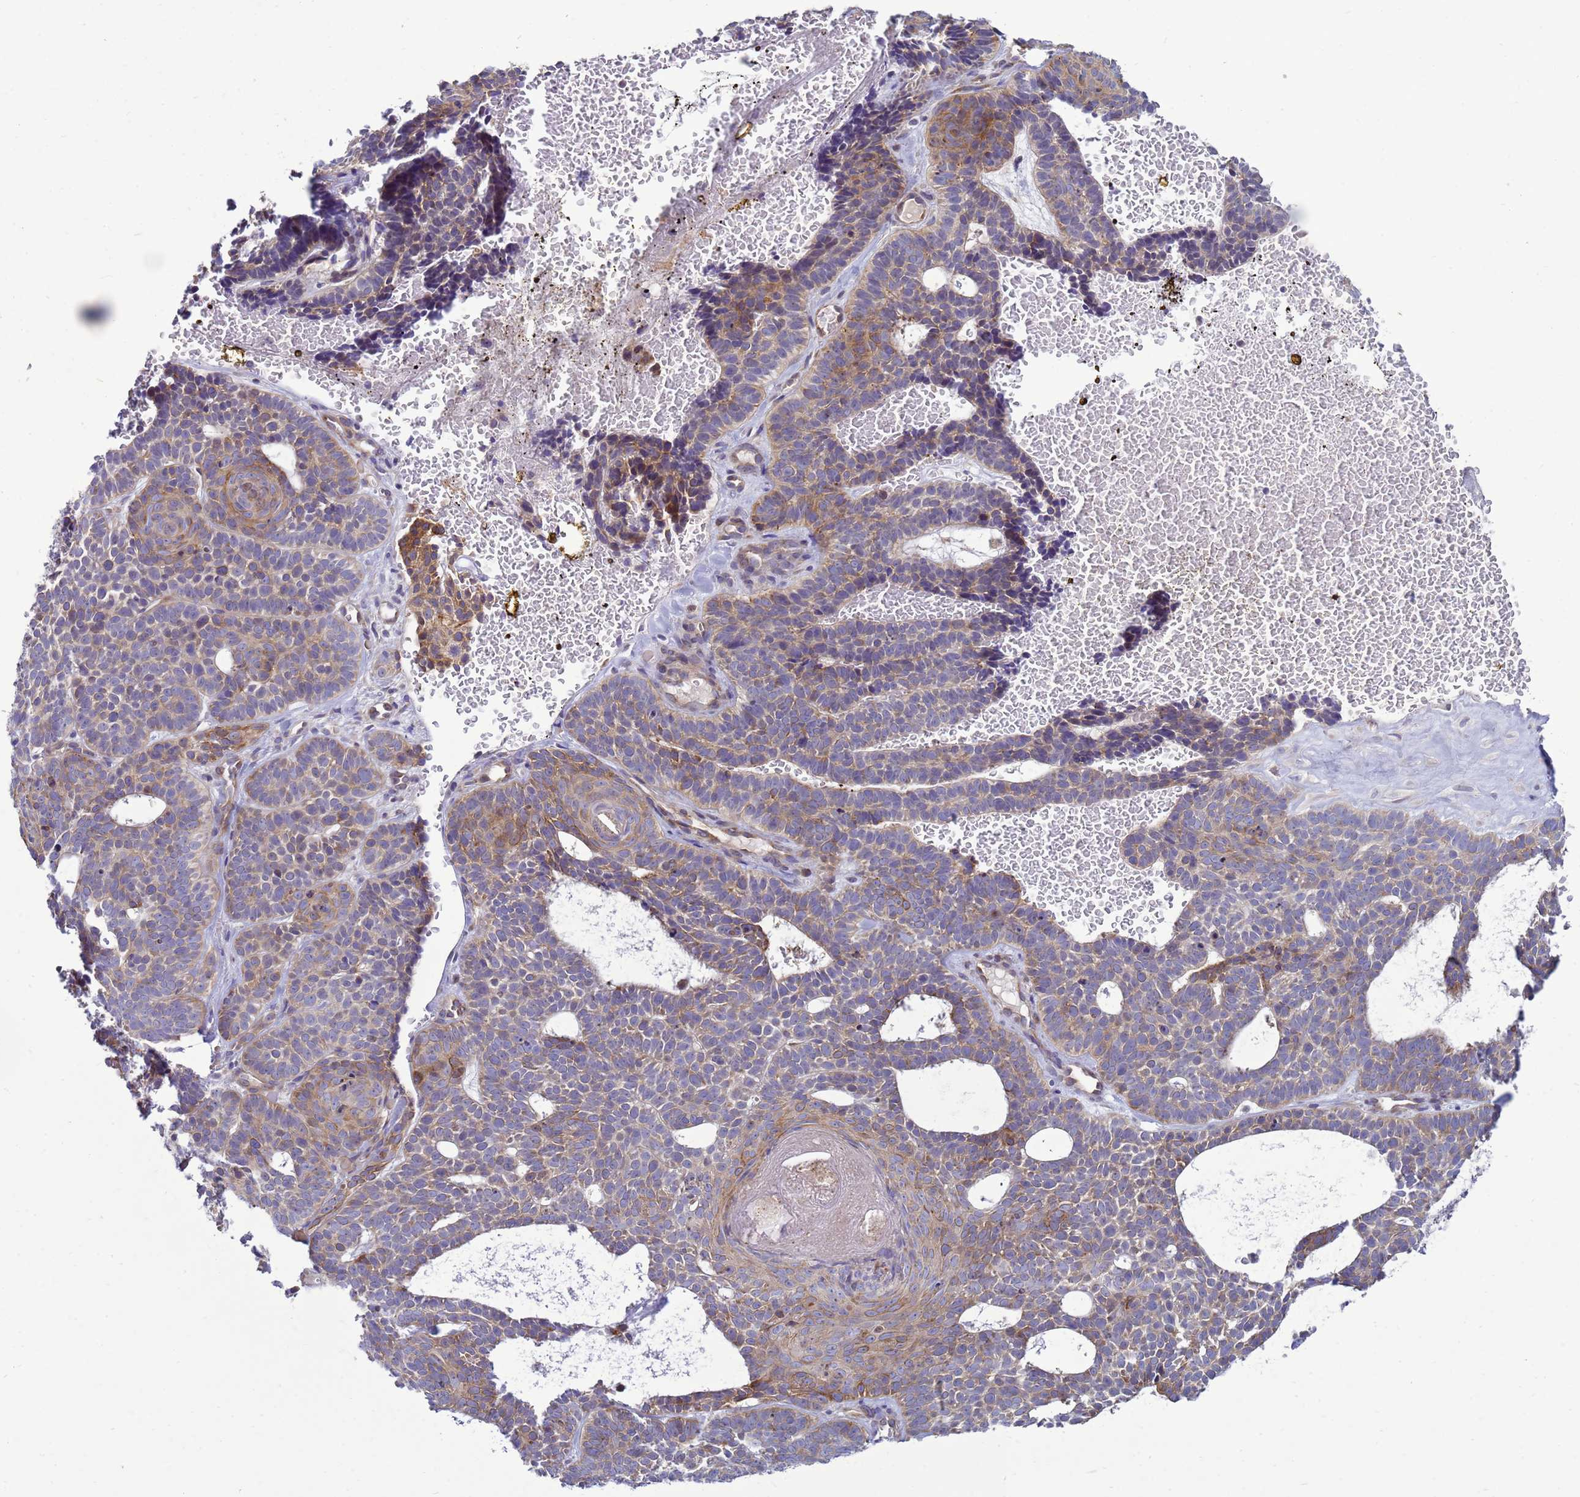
{"staining": {"intensity": "moderate", "quantity": "25%-75%", "location": "cytoplasmic/membranous"}, "tissue": "skin cancer", "cell_type": "Tumor cells", "image_type": "cancer", "snomed": [{"axis": "morphology", "description": "Basal cell carcinoma"}, {"axis": "topography", "description": "Skin"}], "caption": "Immunohistochemistry of human skin cancer (basal cell carcinoma) exhibits medium levels of moderate cytoplasmic/membranous expression in approximately 25%-75% of tumor cells. (brown staining indicates protein expression, while blue staining denotes nuclei).", "gene": "MON1B", "patient": {"sex": "male", "age": 85}}